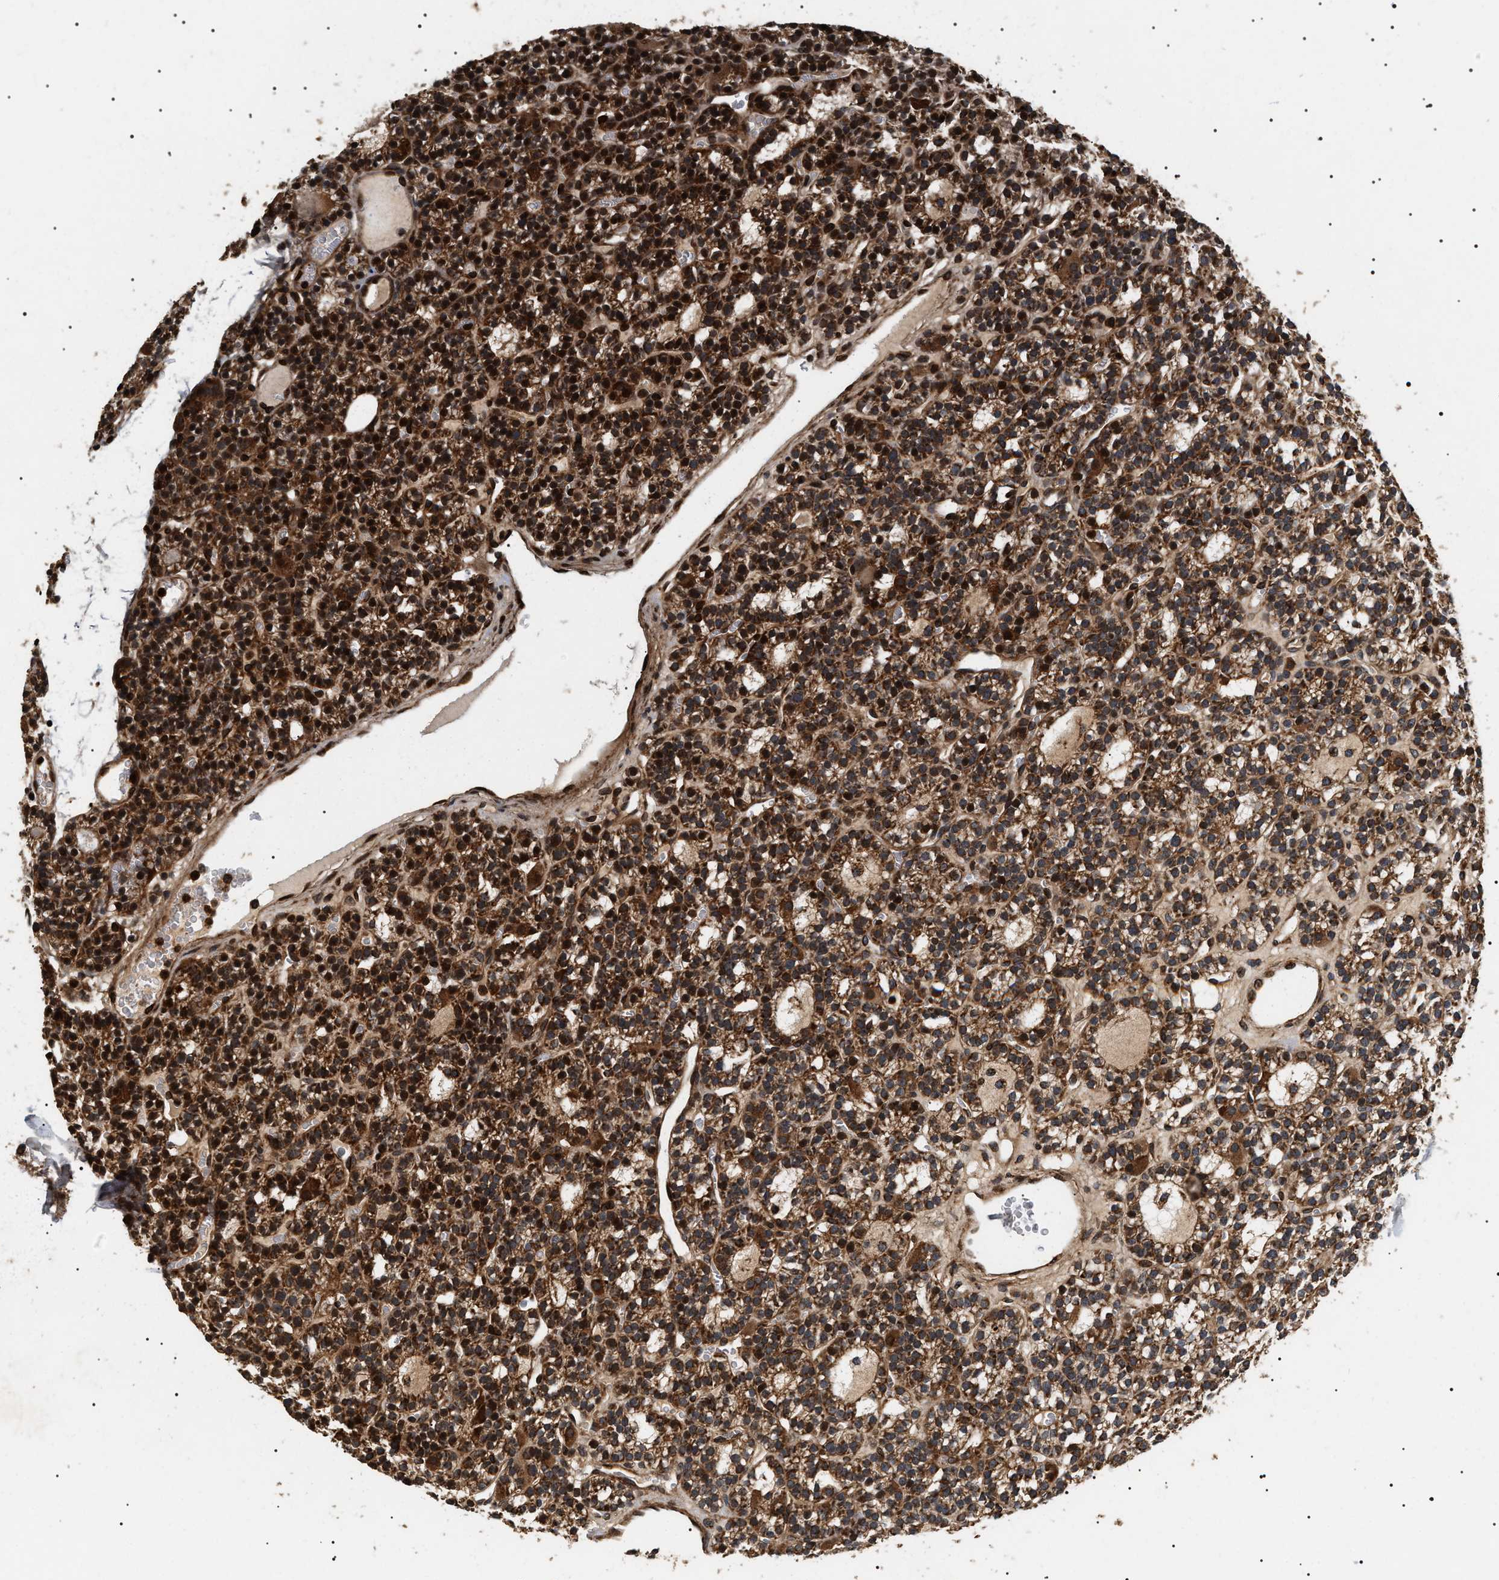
{"staining": {"intensity": "strong", "quantity": ">75%", "location": "cytoplasmic/membranous,nuclear"}, "tissue": "parathyroid gland", "cell_type": "Glandular cells", "image_type": "normal", "snomed": [{"axis": "morphology", "description": "Normal tissue, NOS"}, {"axis": "morphology", "description": "Adenoma, NOS"}, {"axis": "topography", "description": "Parathyroid gland"}], "caption": "Strong cytoplasmic/membranous,nuclear expression for a protein is seen in approximately >75% of glandular cells of normal parathyroid gland using immunohistochemistry (IHC).", "gene": "ZBTB26", "patient": {"sex": "female", "age": 58}}